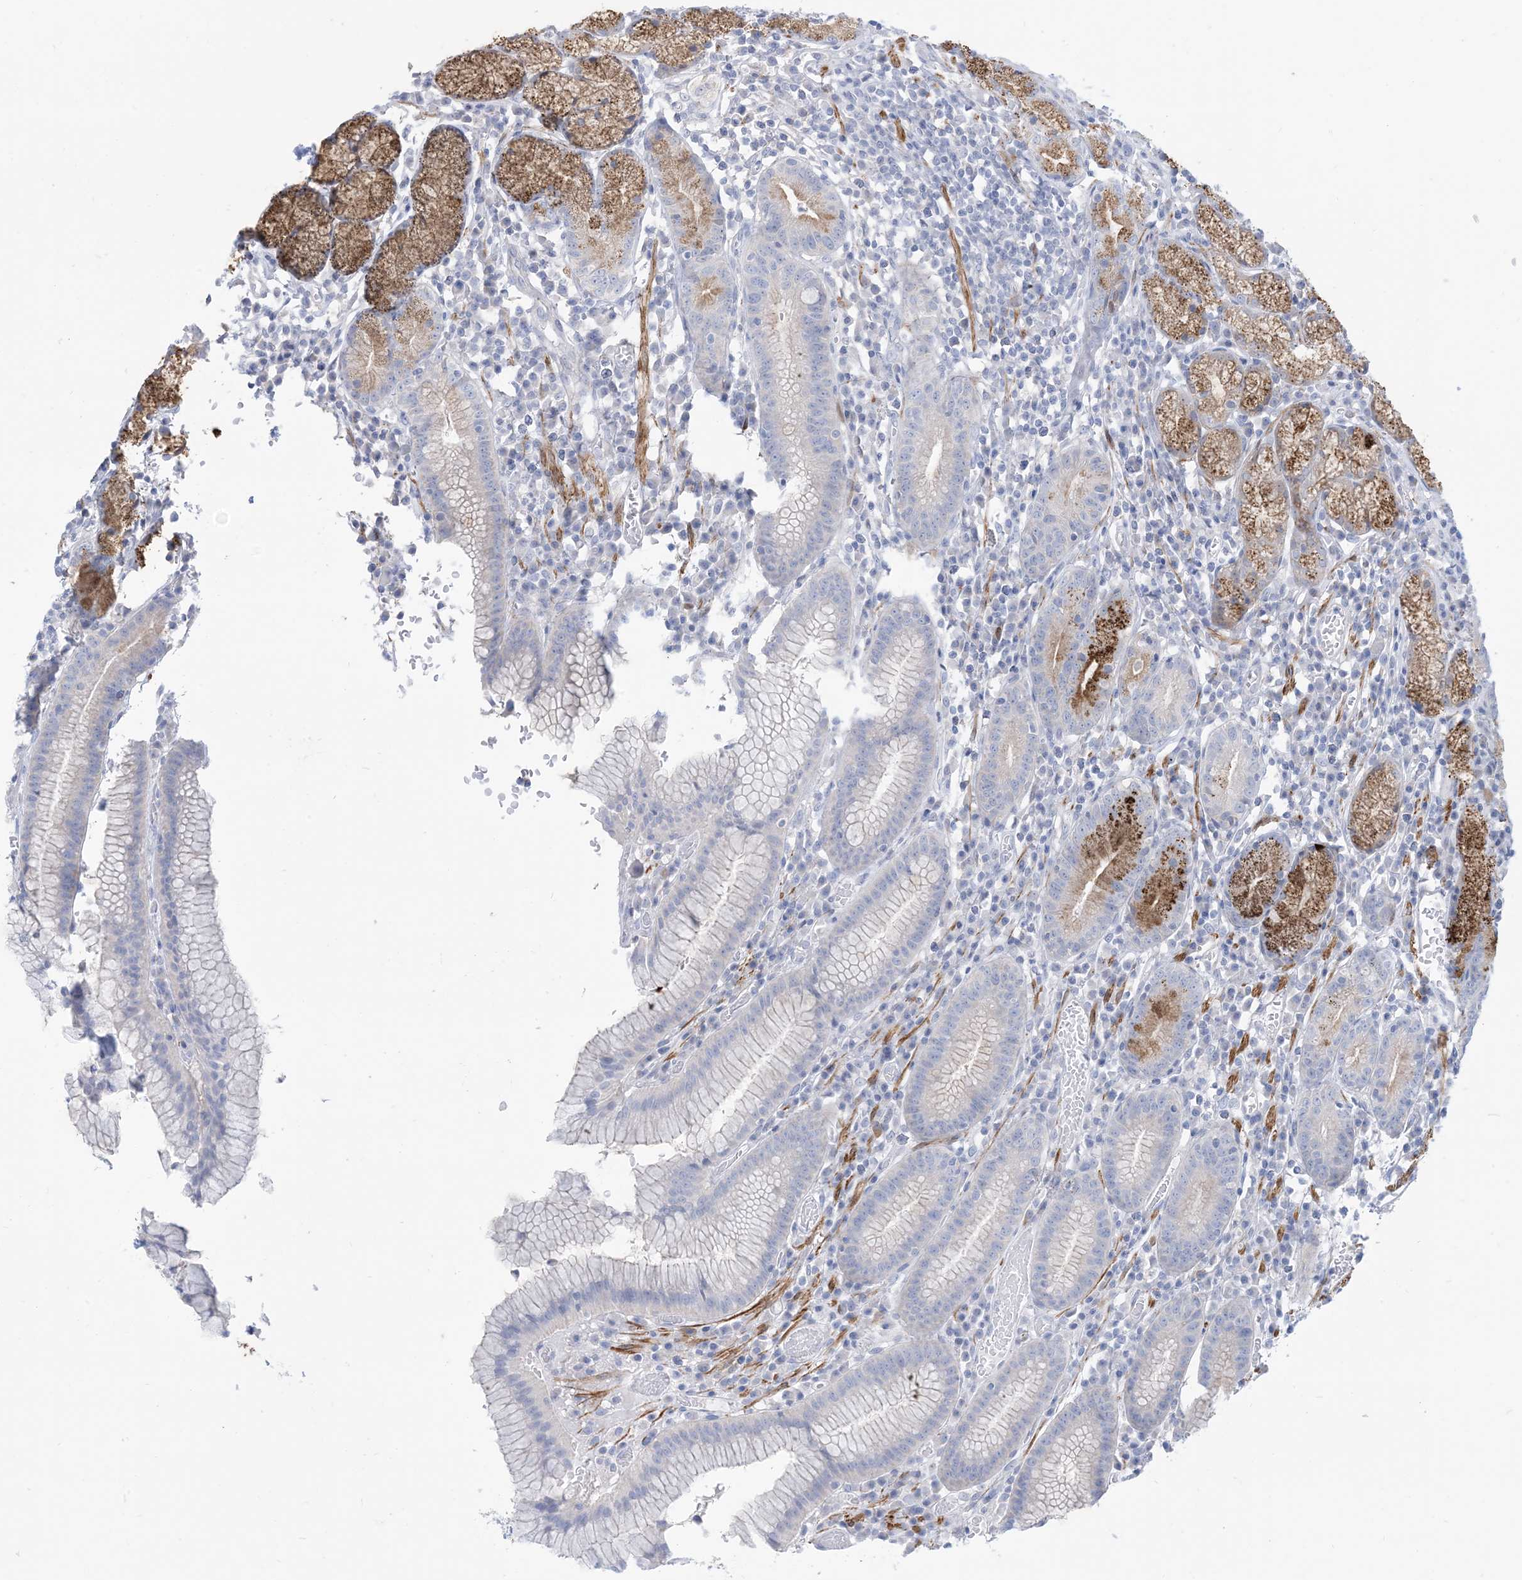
{"staining": {"intensity": "strong", "quantity": "25%-75%", "location": "cytoplasmic/membranous"}, "tissue": "stomach", "cell_type": "Glandular cells", "image_type": "normal", "snomed": [{"axis": "morphology", "description": "Normal tissue, NOS"}, {"axis": "topography", "description": "Stomach"}], "caption": "Stomach stained with immunohistochemistry (IHC) demonstrates strong cytoplasmic/membranous expression in about 25%-75% of glandular cells. Immunohistochemistry stains the protein of interest in brown and the nuclei are stained blue.", "gene": "MARS2", "patient": {"sex": "male", "age": 55}}